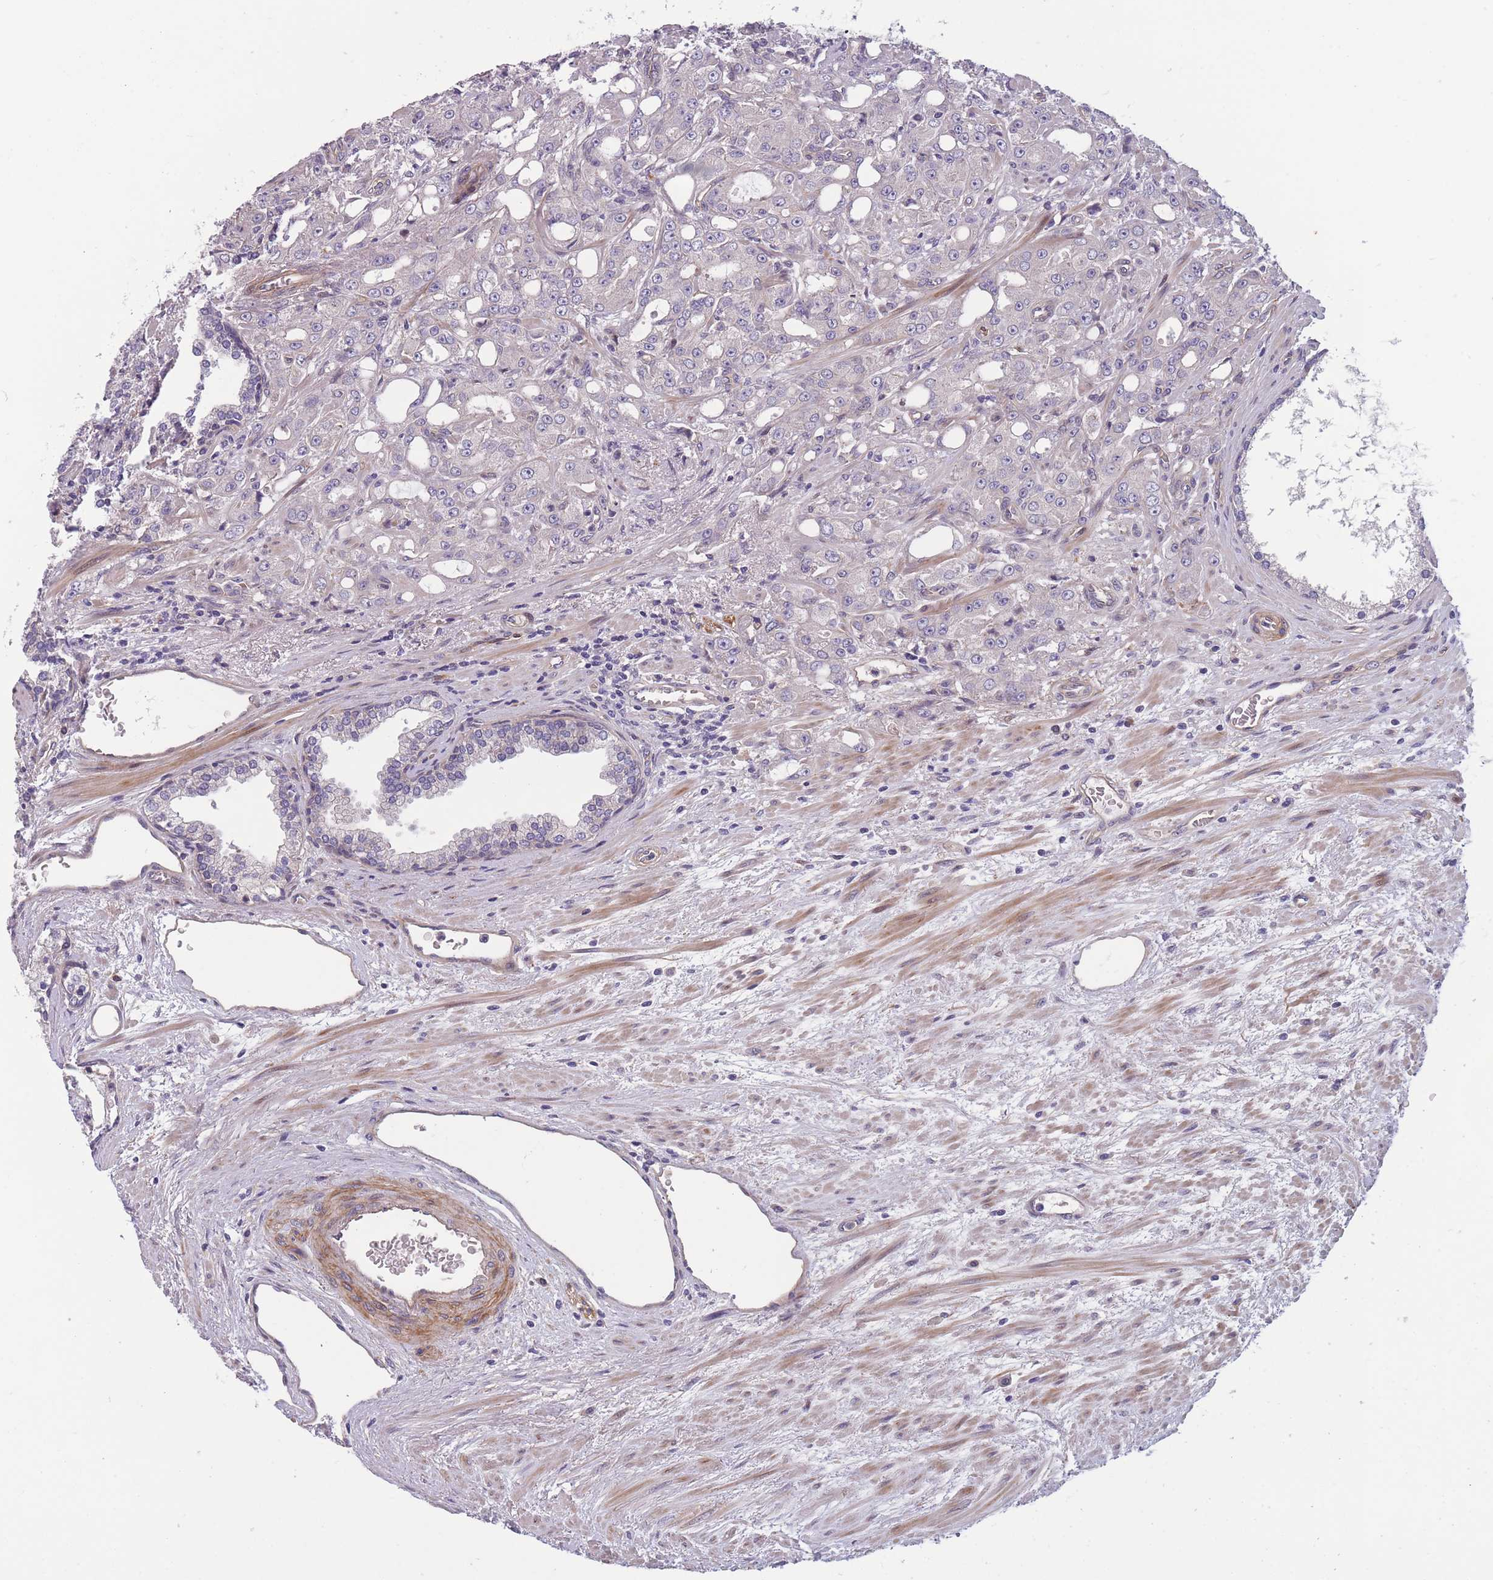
{"staining": {"intensity": "negative", "quantity": "none", "location": "none"}, "tissue": "prostate cancer", "cell_type": "Tumor cells", "image_type": "cancer", "snomed": [{"axis": "morphology", "description": "Adenocarcinoma, High grade"}, {"axis": "topography", "description": "Prostate"}], "caption": "This is an immunohistochemistry (IHC) image of high-grade adenocarcinoma (prostate). There is no expression in tumor cells.", "gene": "FAM83F", "patient": {"sex": "male", "age": 69}}